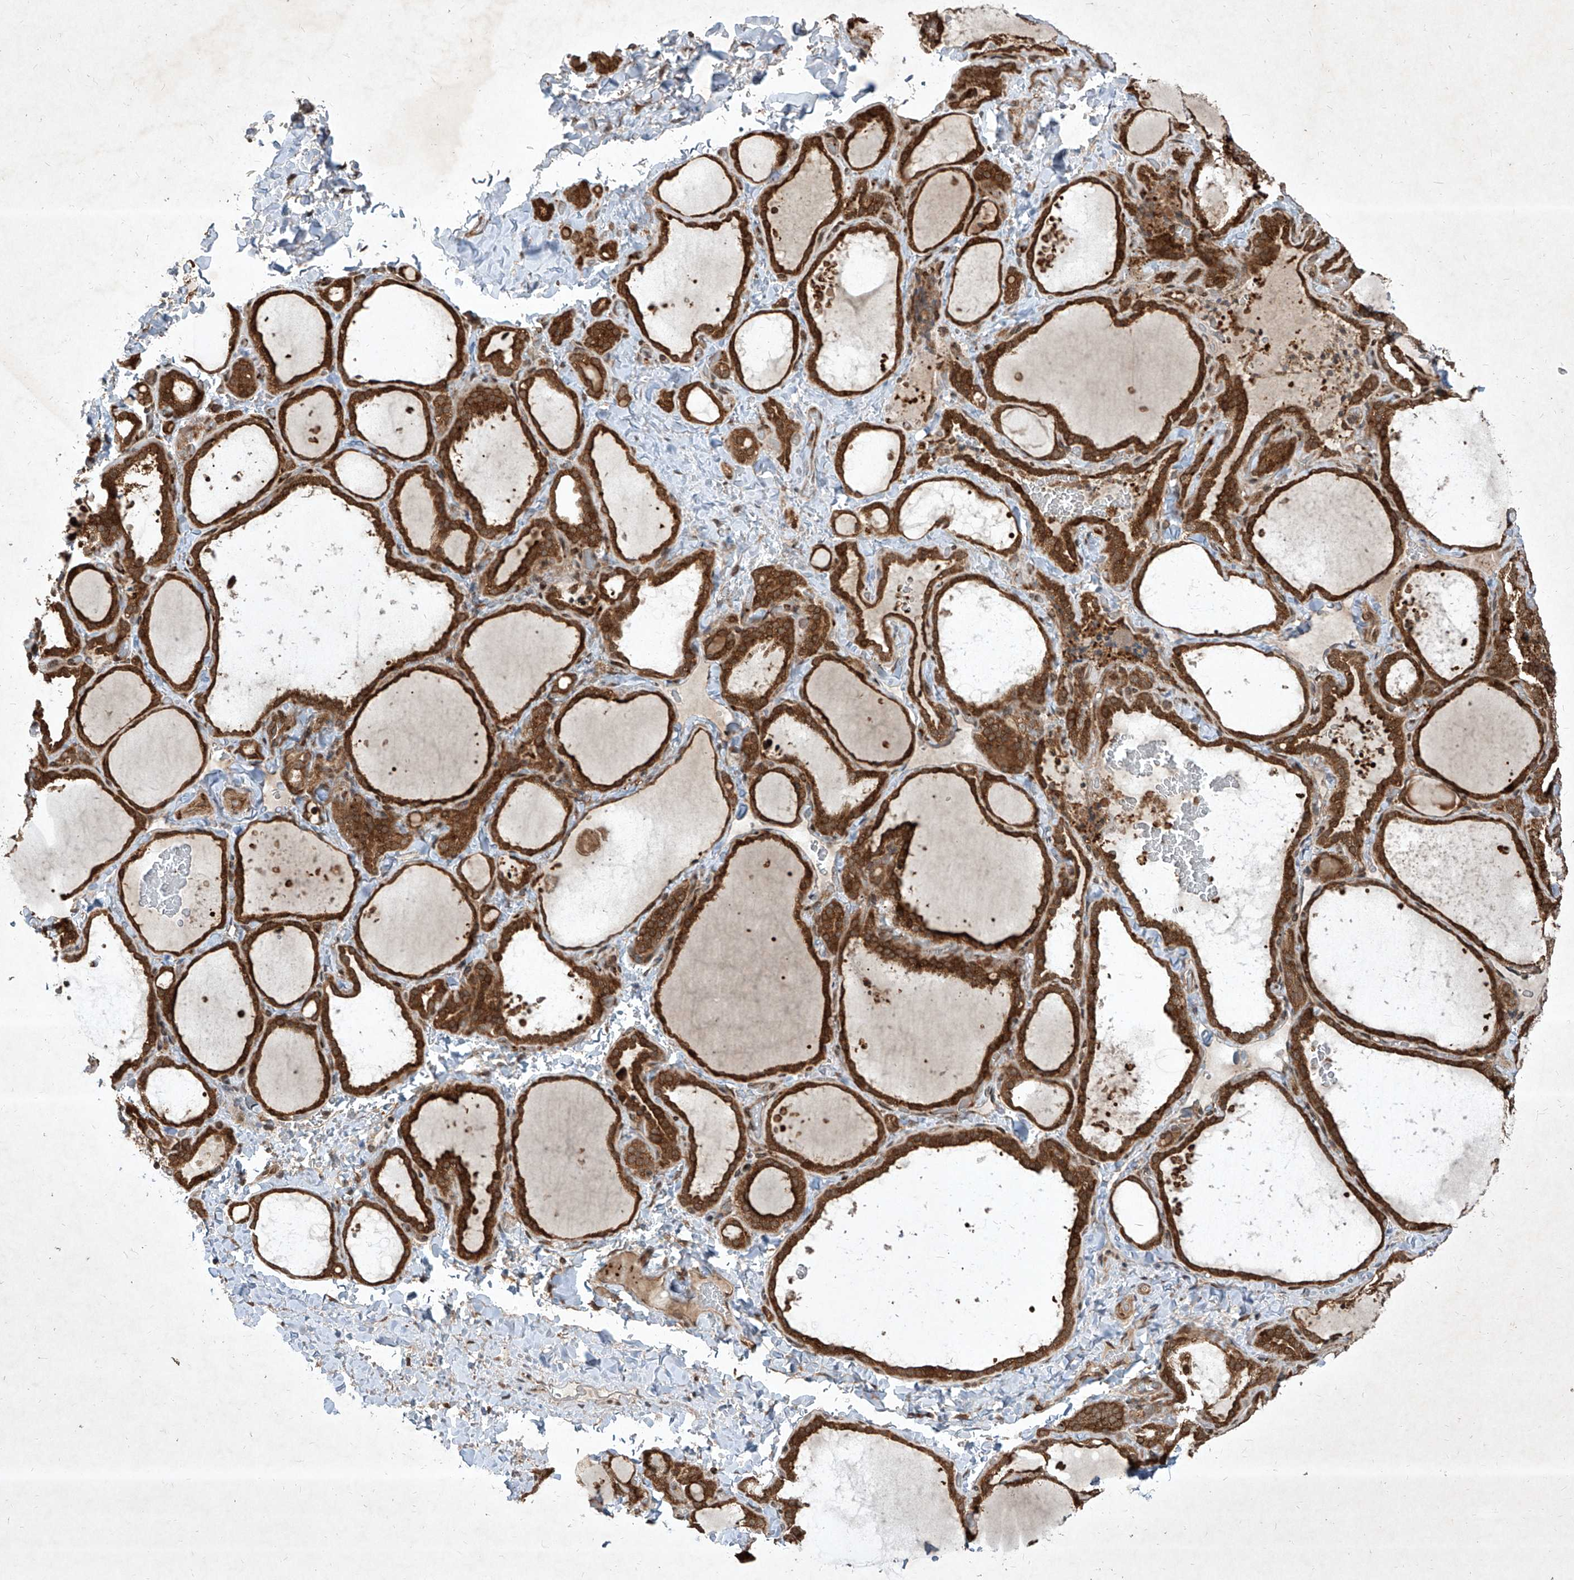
{"staining": {"intensity": "strong", "quantity": ">75%", "location": "cytoplasmic/membranous"}, "tissue": "thyroid gland", "cell_type": "Glandular cells", "image_type": "normal", "snomed": [{"axis": "morphology", "description": "Normal tissue, NOS"}, {"axis": "topography", "description": "Thyroid gland"}], "caption": "Unremarkable thyroid gland reveals strong cytoplasmic/membranous positivity in about >75% of glandular cells.", "gene": "MAGED2", "patient": {"sex": "female", "age": 22}}